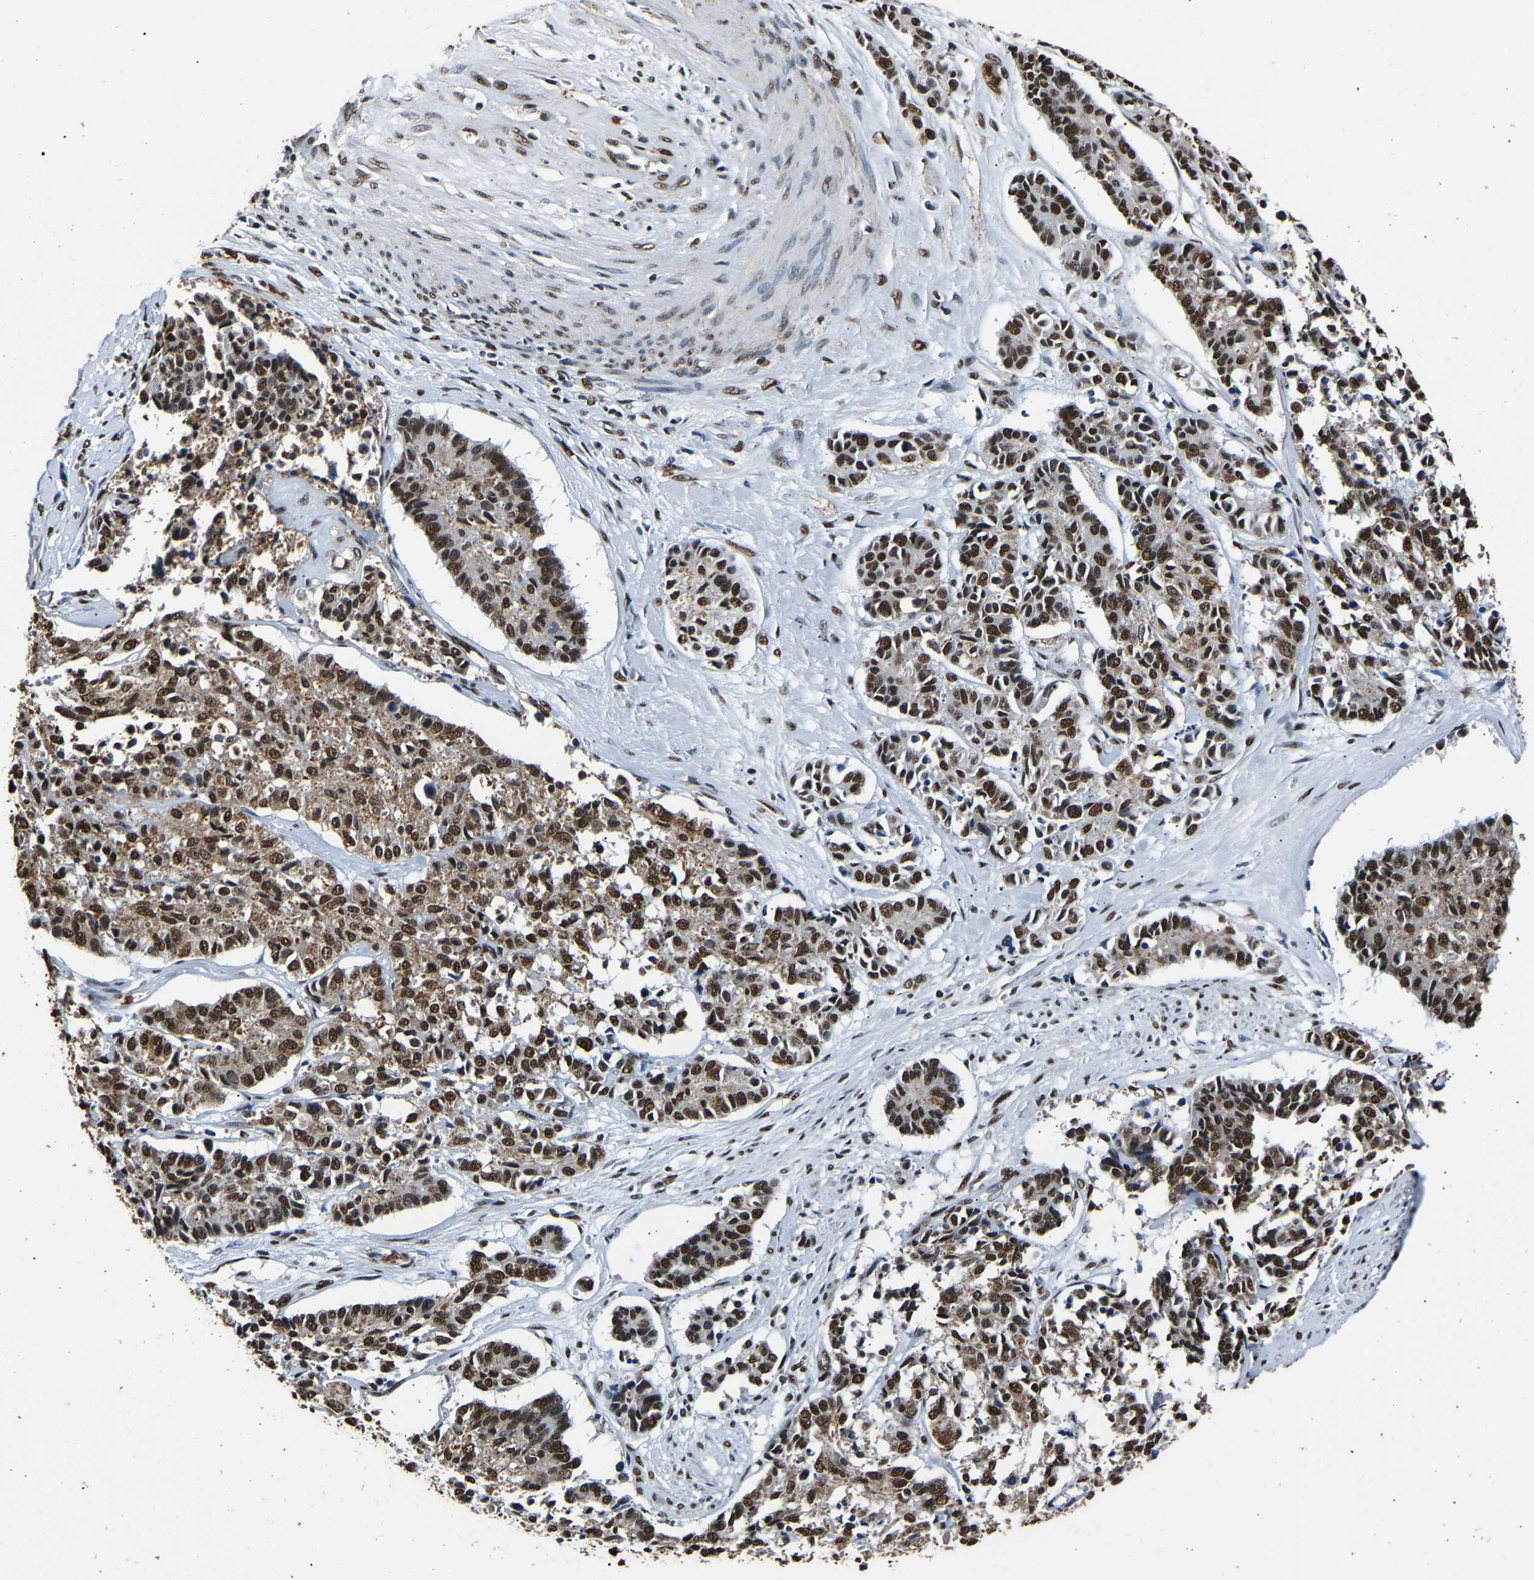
{"staining": {"intensity": "strong", "quantity": ">75%", "location": "cytoplasmic/membranous,nuclear"}, "tissue": "cervical cancer", "cell_type": "Tumor cells", "image_type": "cancer", "snomed": [{"axis": "morphology", "description": "Squamous cell carcinoma, NOS"}, {"axis": "topography", "description": "Cervix"}], "caption": "Approximately >75% of tumor cells in cervical cancer (squamous cell carcinoma) reveal strong cytoplasmic/membranous and nuclear protein positivity as visualized by brown immunohistochemical staining.", "gene": "SAFB", "patient": {"sex": "female", "age": 35}}